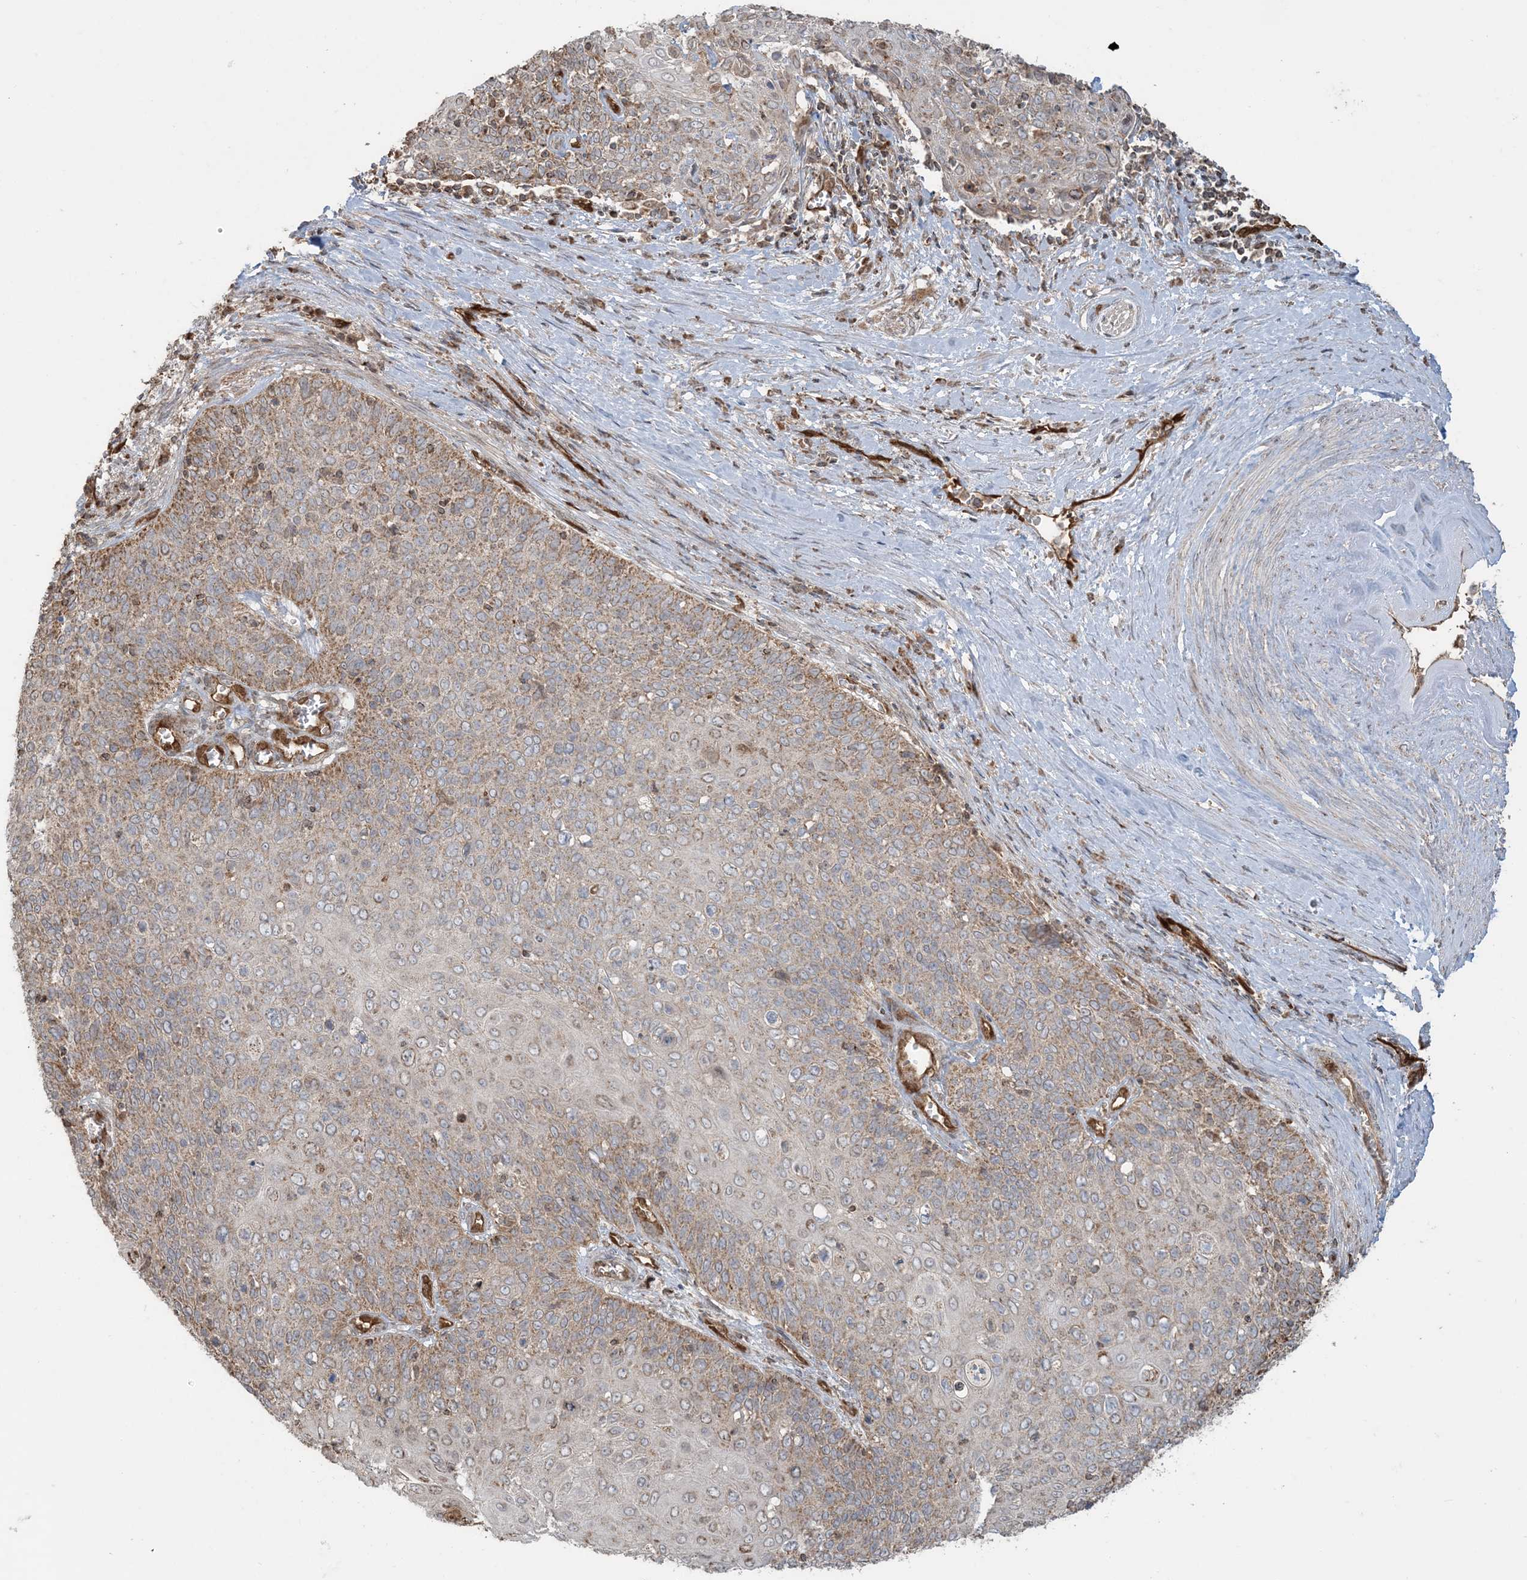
{"staining": {"intensity": "moderate", "quantity": ">75%", "location": "cytoplasmic/membranous"}, "tissue": "cervical cancer", "cell_type": "Tumor cells", "image_type": "cancer", "snomed": [{"axis": "morphology", "description": "Squamous cell carcinoma, NOS"}, {"axis": "topography", "description": "Cervix"}], "caption": "High-power microscopy captured an immunohistochemistry (IHC) image of squamous cell carcinoma (cervical), revealing moderate cytoplasmic/membranous positivity in about >75% of tumor cells.", "gene": "PPM1F", "patient": {"sex": "female", "age": 39}}